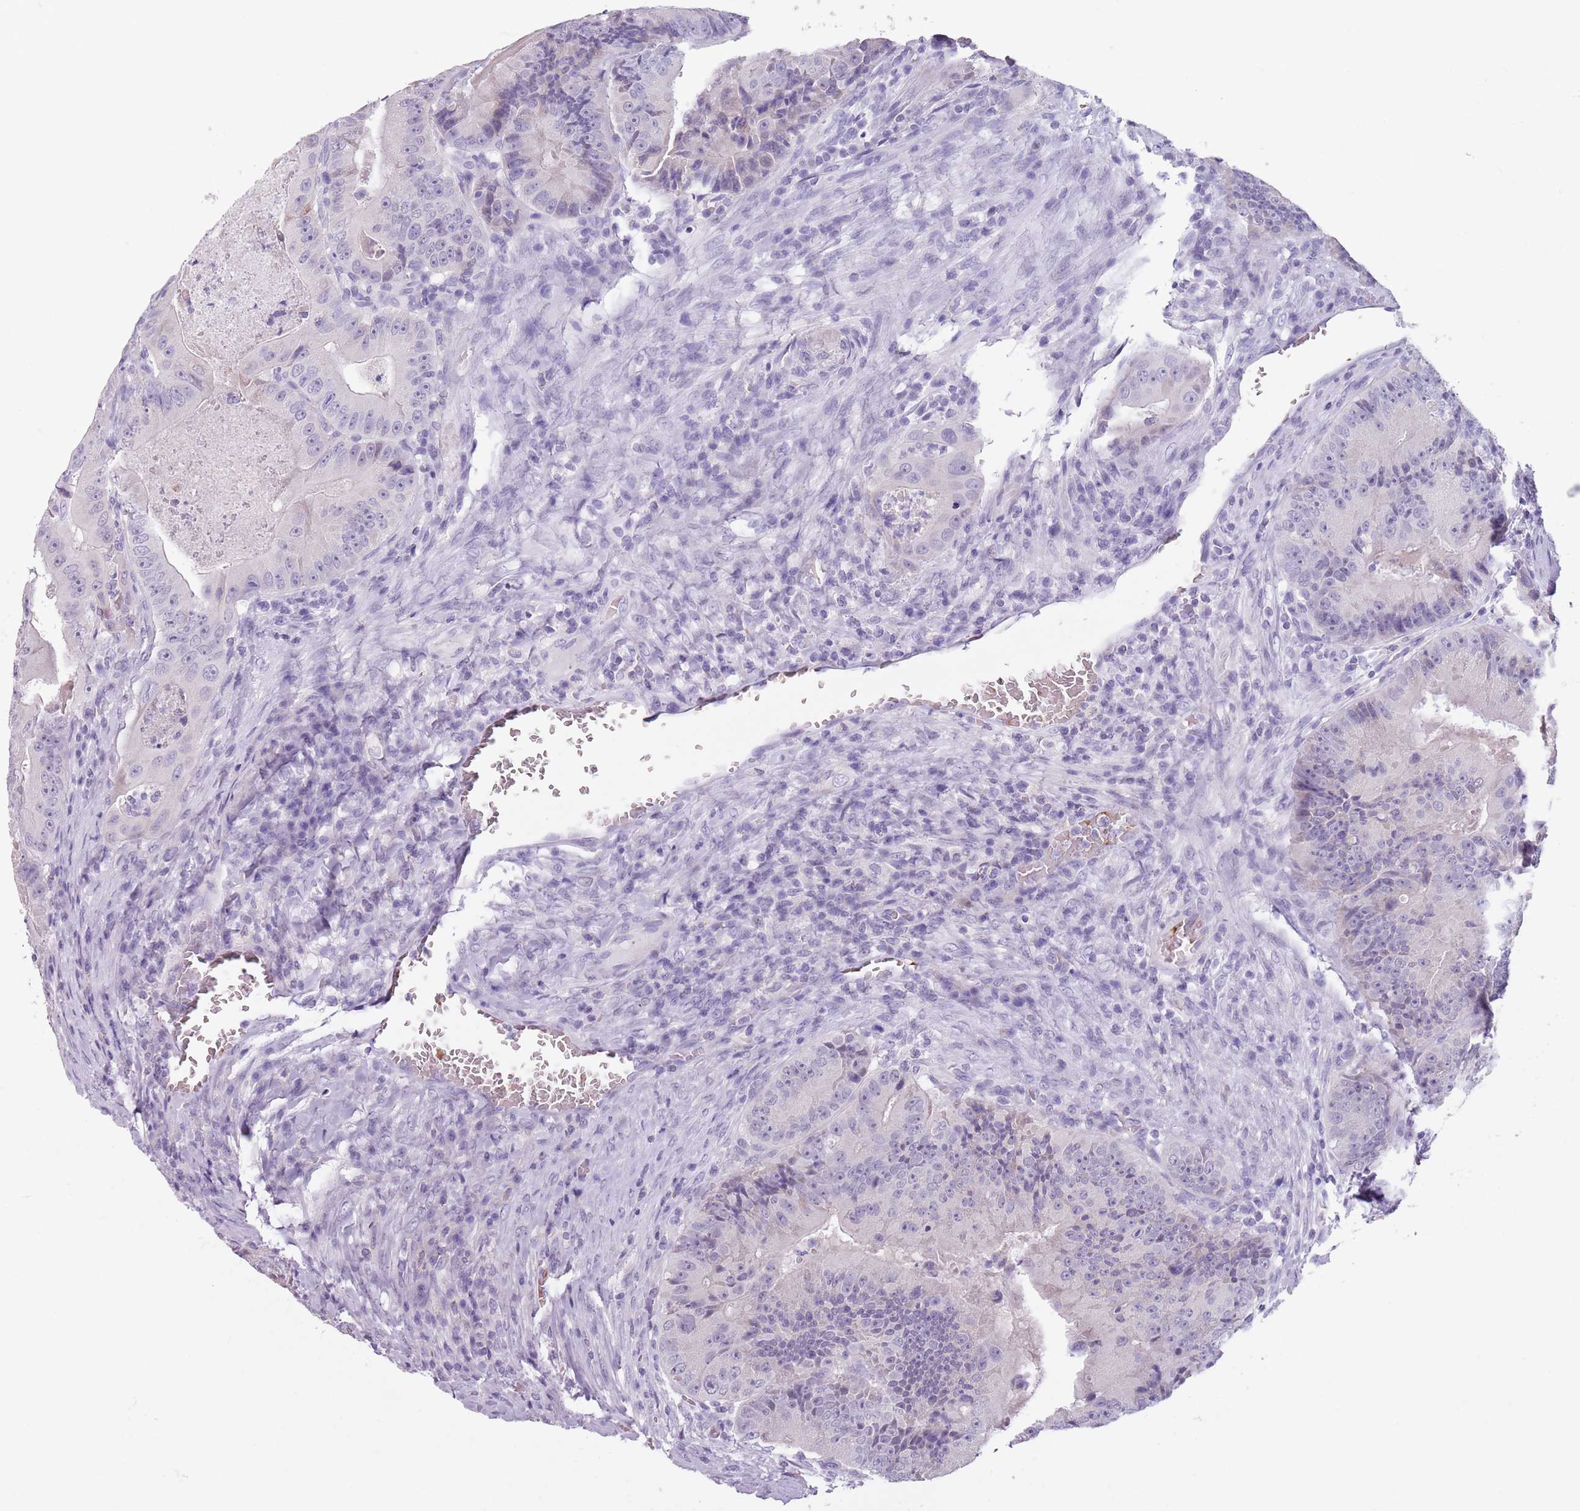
{"staining": {"intensity": "negative", "quantity": "none", "location": "none"}, "tissue": "colorectal cancer", "cell_type": "Tumor cells", "image_type": "cancer", "snomed": [{"axis": "morphology", "description": "Adenocarcinoma, NOS"}, {"axis": "topography", "description": "Colon"}], "caption": "DAB (3,3'-diaminobenzidine) immunohistochemical staining of colorectal adenocarcinoma reveals no significant positivity in tumor cells.", "gene": "SPESP1", "patient": {"sex": "female", "age": 86}}